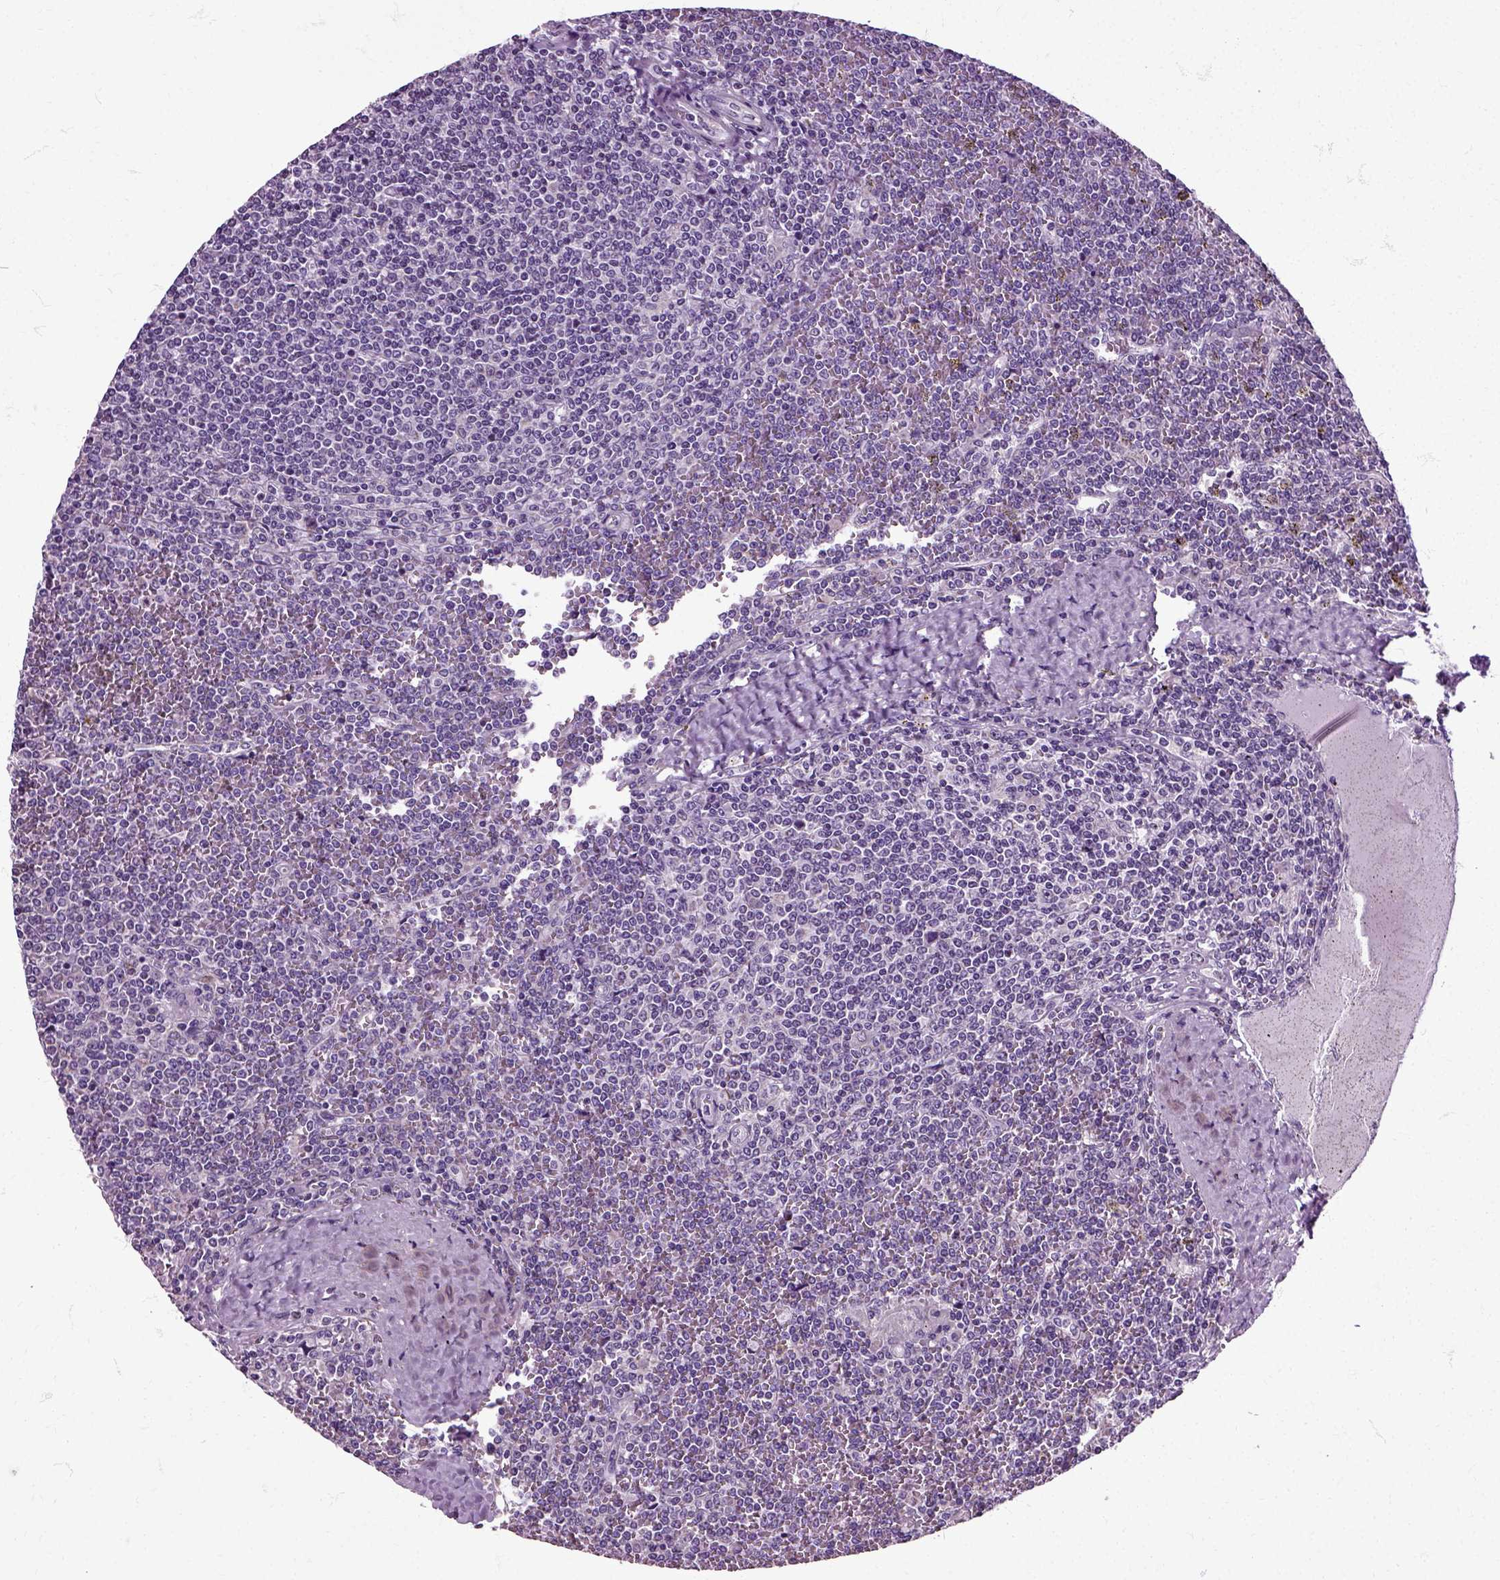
{"staining": {"intensity": "negative", "quantity": "none", "location": "none"}, "tissue": "lymphoma", "cell_type": "Tumor cells", "image_type": "cancer", "snomed": [{"axis": "morphology", "description": "Malignant lymphoma, non-Hodgkin's type, Low grade"}, {"axis": "topography", "description": "Spleen"}], "caption": "Protein analysis of low-grade malignant lymphoma, non-Hodgkin's type displays no significant positivity in tumor cells.", "gene": "HSPA2", "patient": {"sex": "female", "age": 19}}